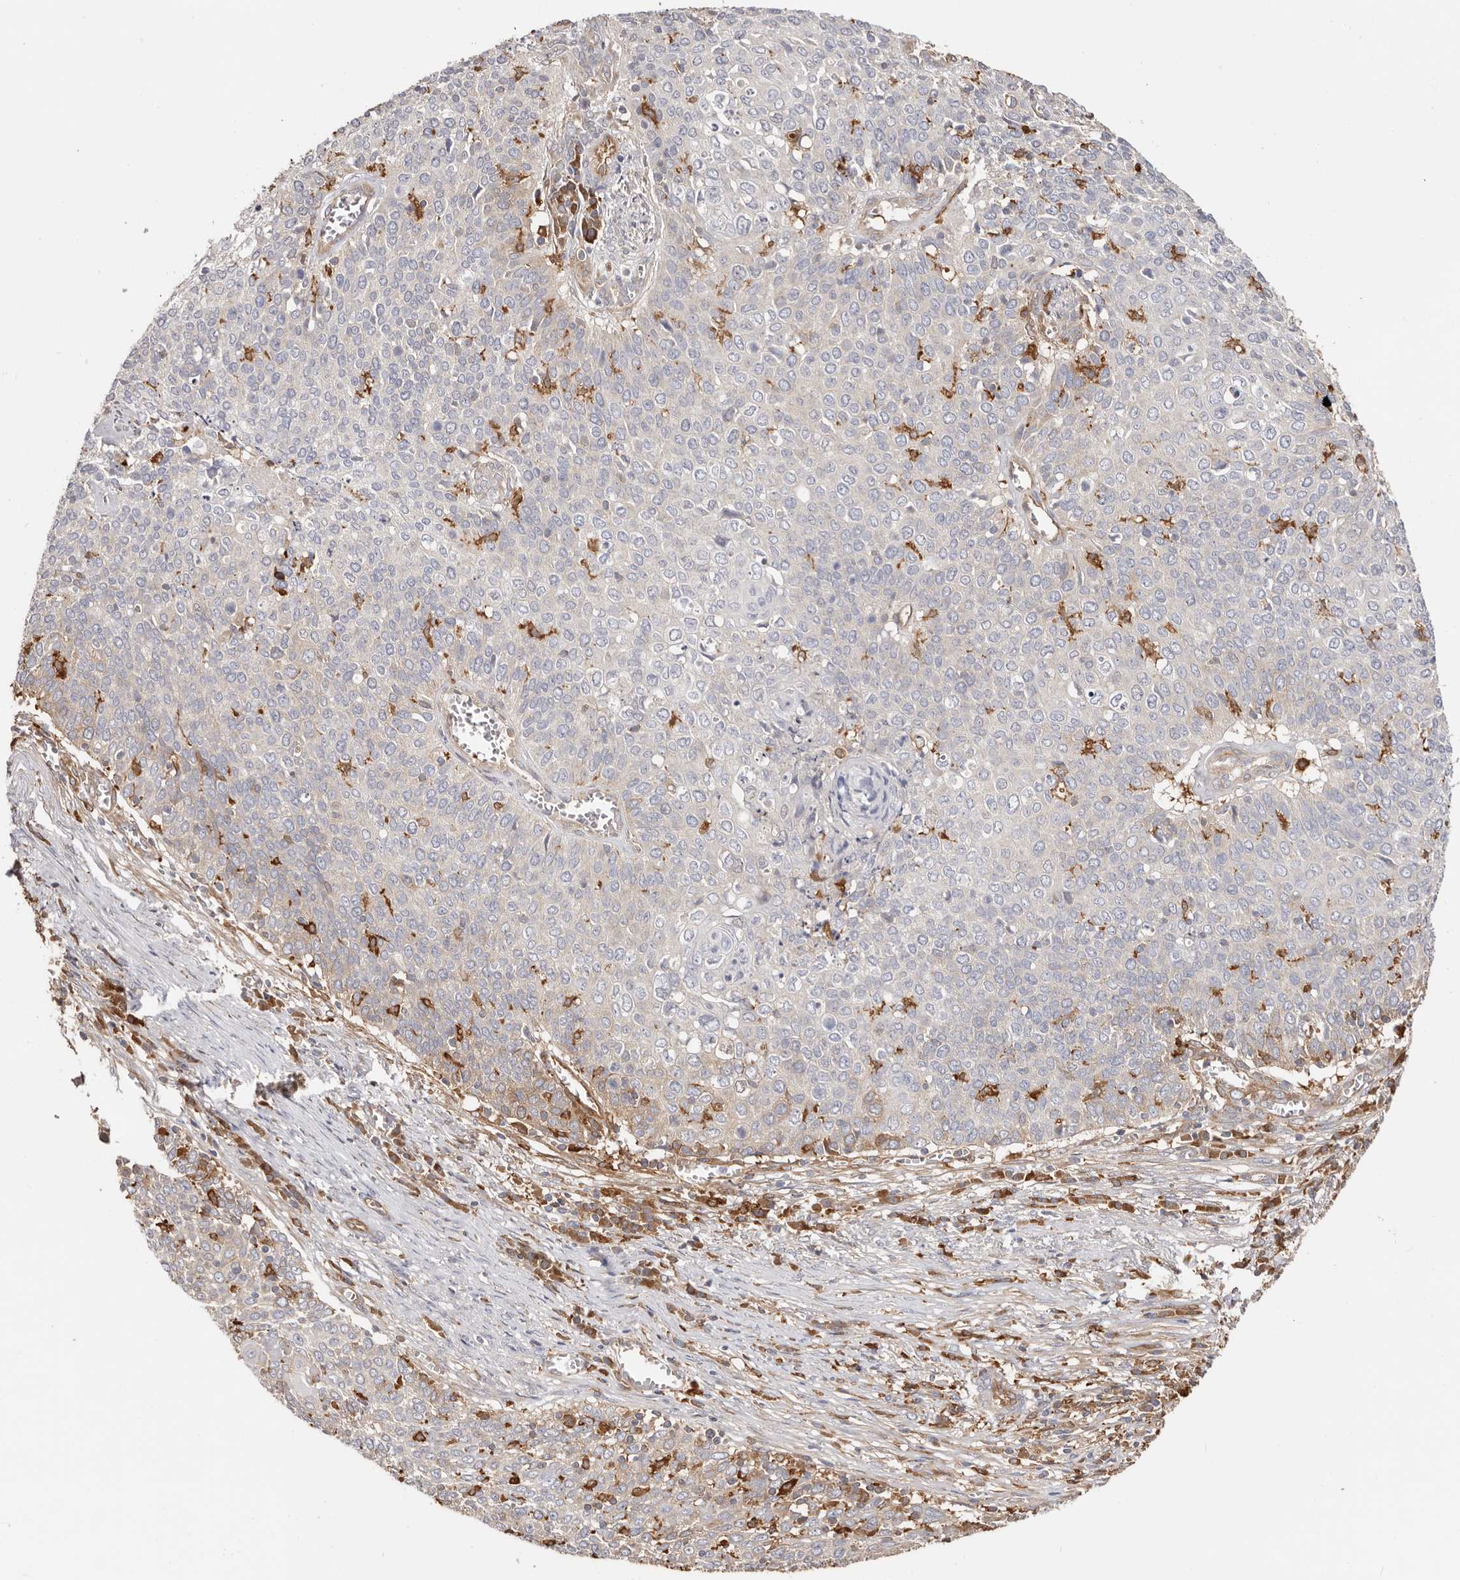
{"staining": {"intensity": "negative", "quantity": "none", "location": "none"}, "tissue": "cervical cancer", "cell_type": "Tumor cells", "image_type": "cancer", "snomed": [{"axis": "morphology", "description": "Squamous cell carcinoma, NOS"}, {"axis": "topography", "description": "Cervix"}], "caption": "Cervical cancer was stained to show a protein in brown. There is no significant positivity in tumor cells.", "gene": "LAP3", "patient": {"sex": "female", "age": 39}}